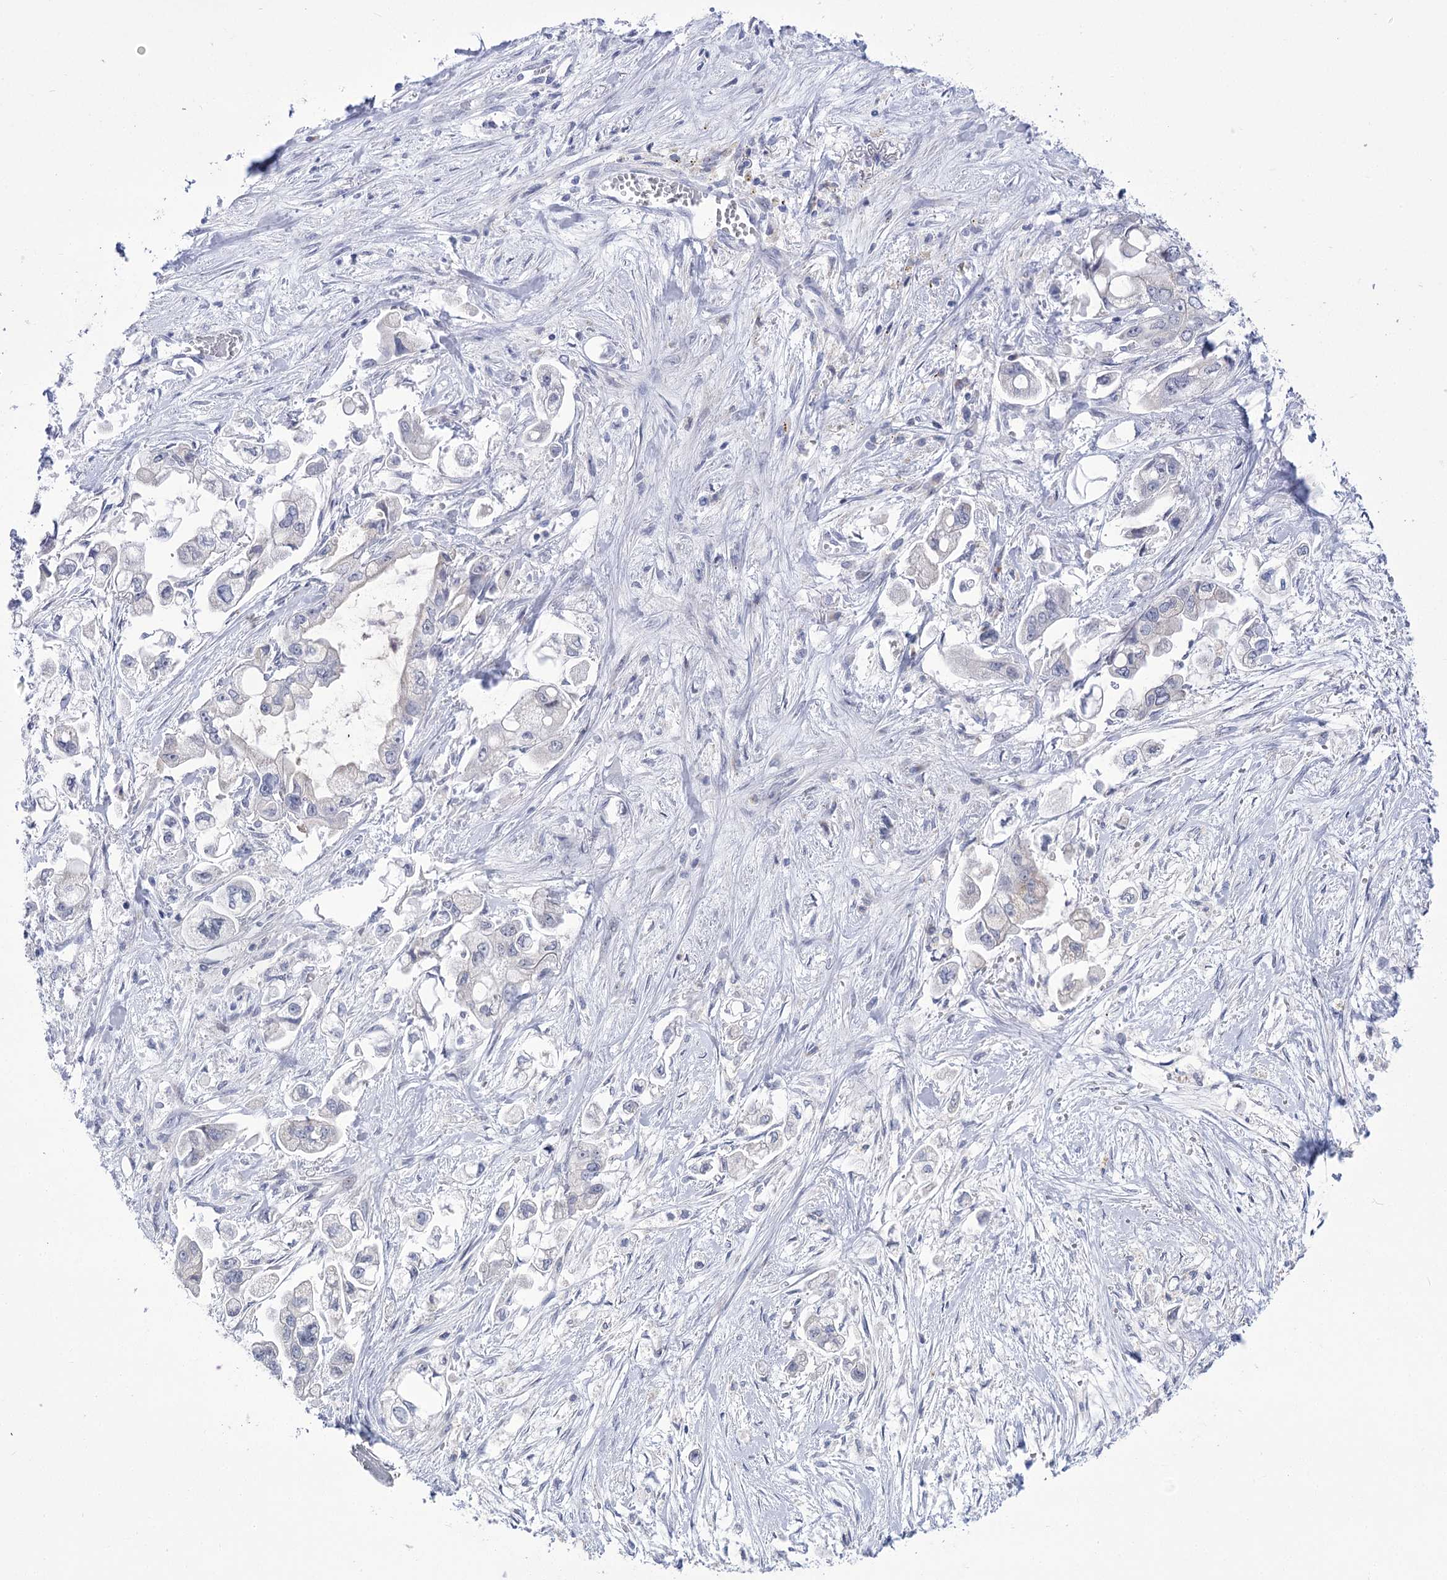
{"staining": {"intensity": "negative", "quantity": "none", "location": "none"}, "tissue": "stomach cancer", "cell_type": "Tumor cells", "image_type": "cancer", "snomed": [{"axis": "morphology", "description": "Adenocarcinoma, NOS"}, {"axis": "topography", "description": "Stomach"}], "caption": "A photomicrograph of adenocarcinoma (stomach) stained for a protein demonstrates no brown staining in tumor cells.", "gene": "BEND7", "patient": {"sex": "male", "age": 62}}